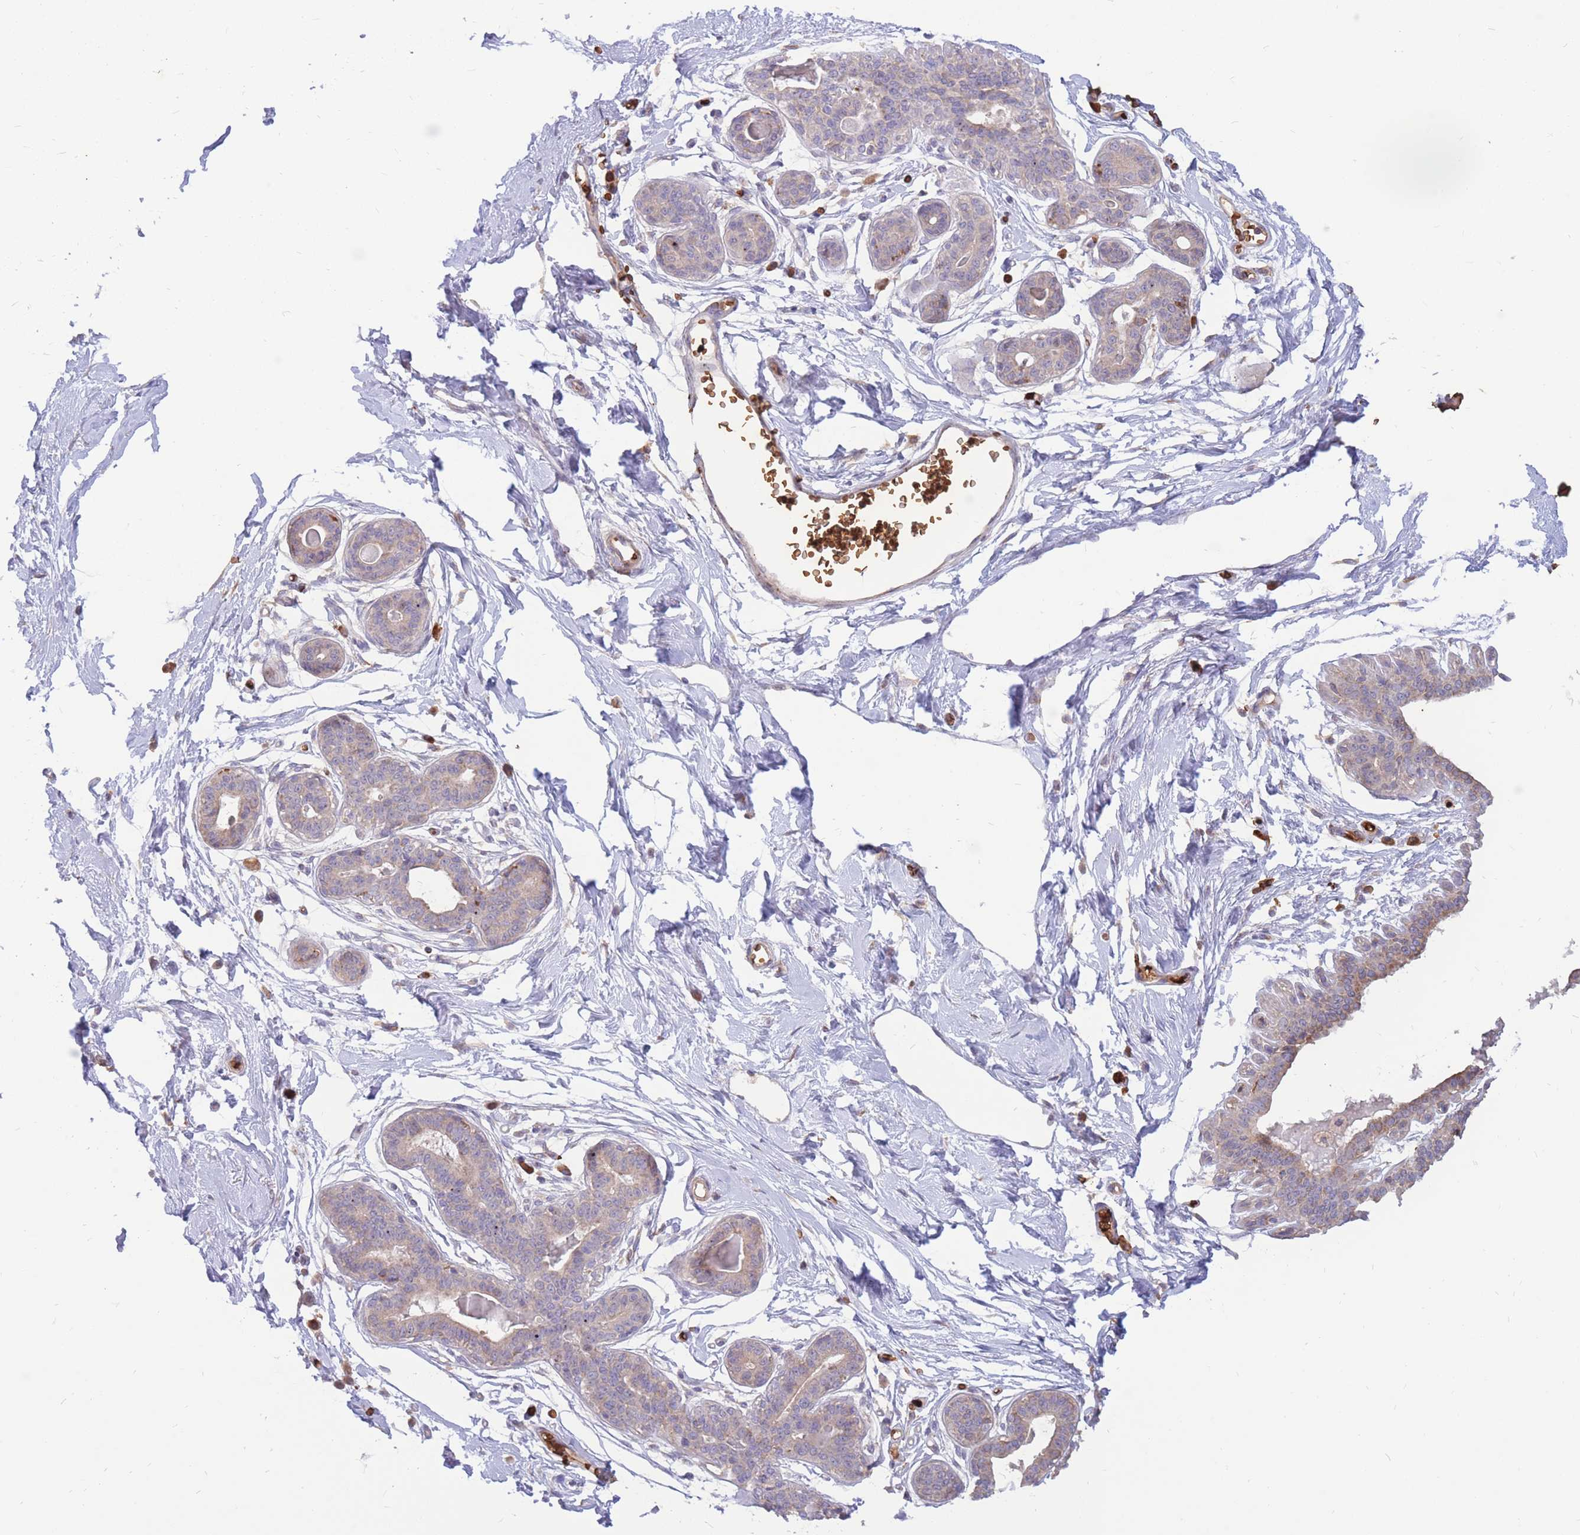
{"staining": {"intensity": "negative", "quantity": "none", "location": "none"}, "tissue": "breast", "cell_type": "Adipocytes", "image_type": "normal", "snomed": [{"axis": "morphology", "description": "Normal tissue, NOS"}, {"axis": "topography", "description": "Breast"}], "caption": "The photomicrograph shows no staining of adipocytes in unremarkable breast.", "gene": "ATP10D", "patient": {"sex": "female", "age": 45}}